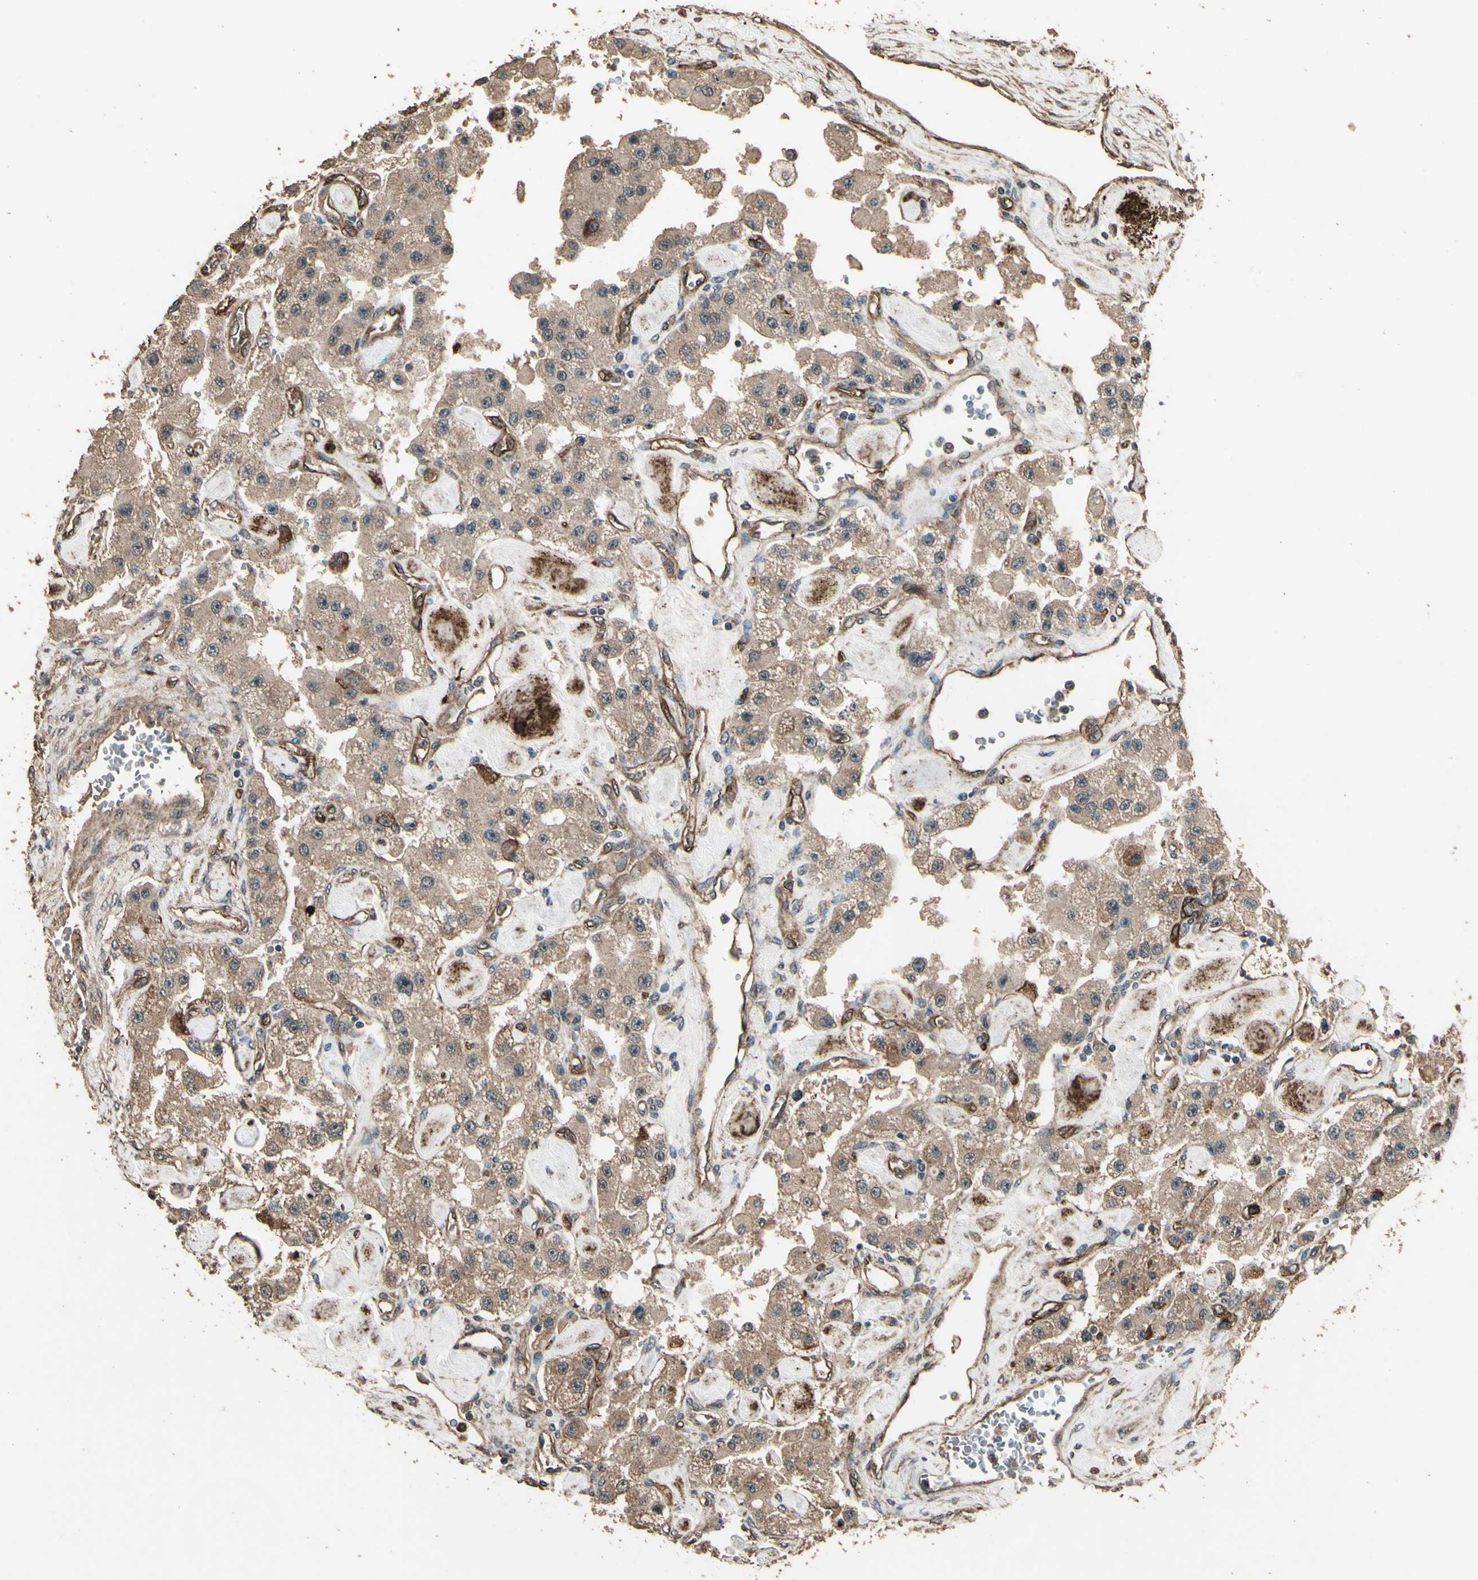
{"staining": {"intensity": "moderate", "quantity": ">75%", "location": "cytoplasmic/membranous"}, "tissue": "carcinoid", "cell_type": "Tumor cells", "image_type": "cancer", "snomed": [{"axis": "morphology", "description": "Carcinoid, malignant, NOS"}, {"axis": "topography", "description": "Pancreas"}], "caption": "An immunohistochemistry (IHC) histopathology image of neoplastic tissue is shown. Protein staining in brown highlights moderate cytoplasmic/membranous positivity in carcinoid (malignant) within tumor cells. (DAB IHC, brown staining for protein, blue staining for nuclei).", "gene": "TSPO", "patient": {"sex": "male", "age": 41}}